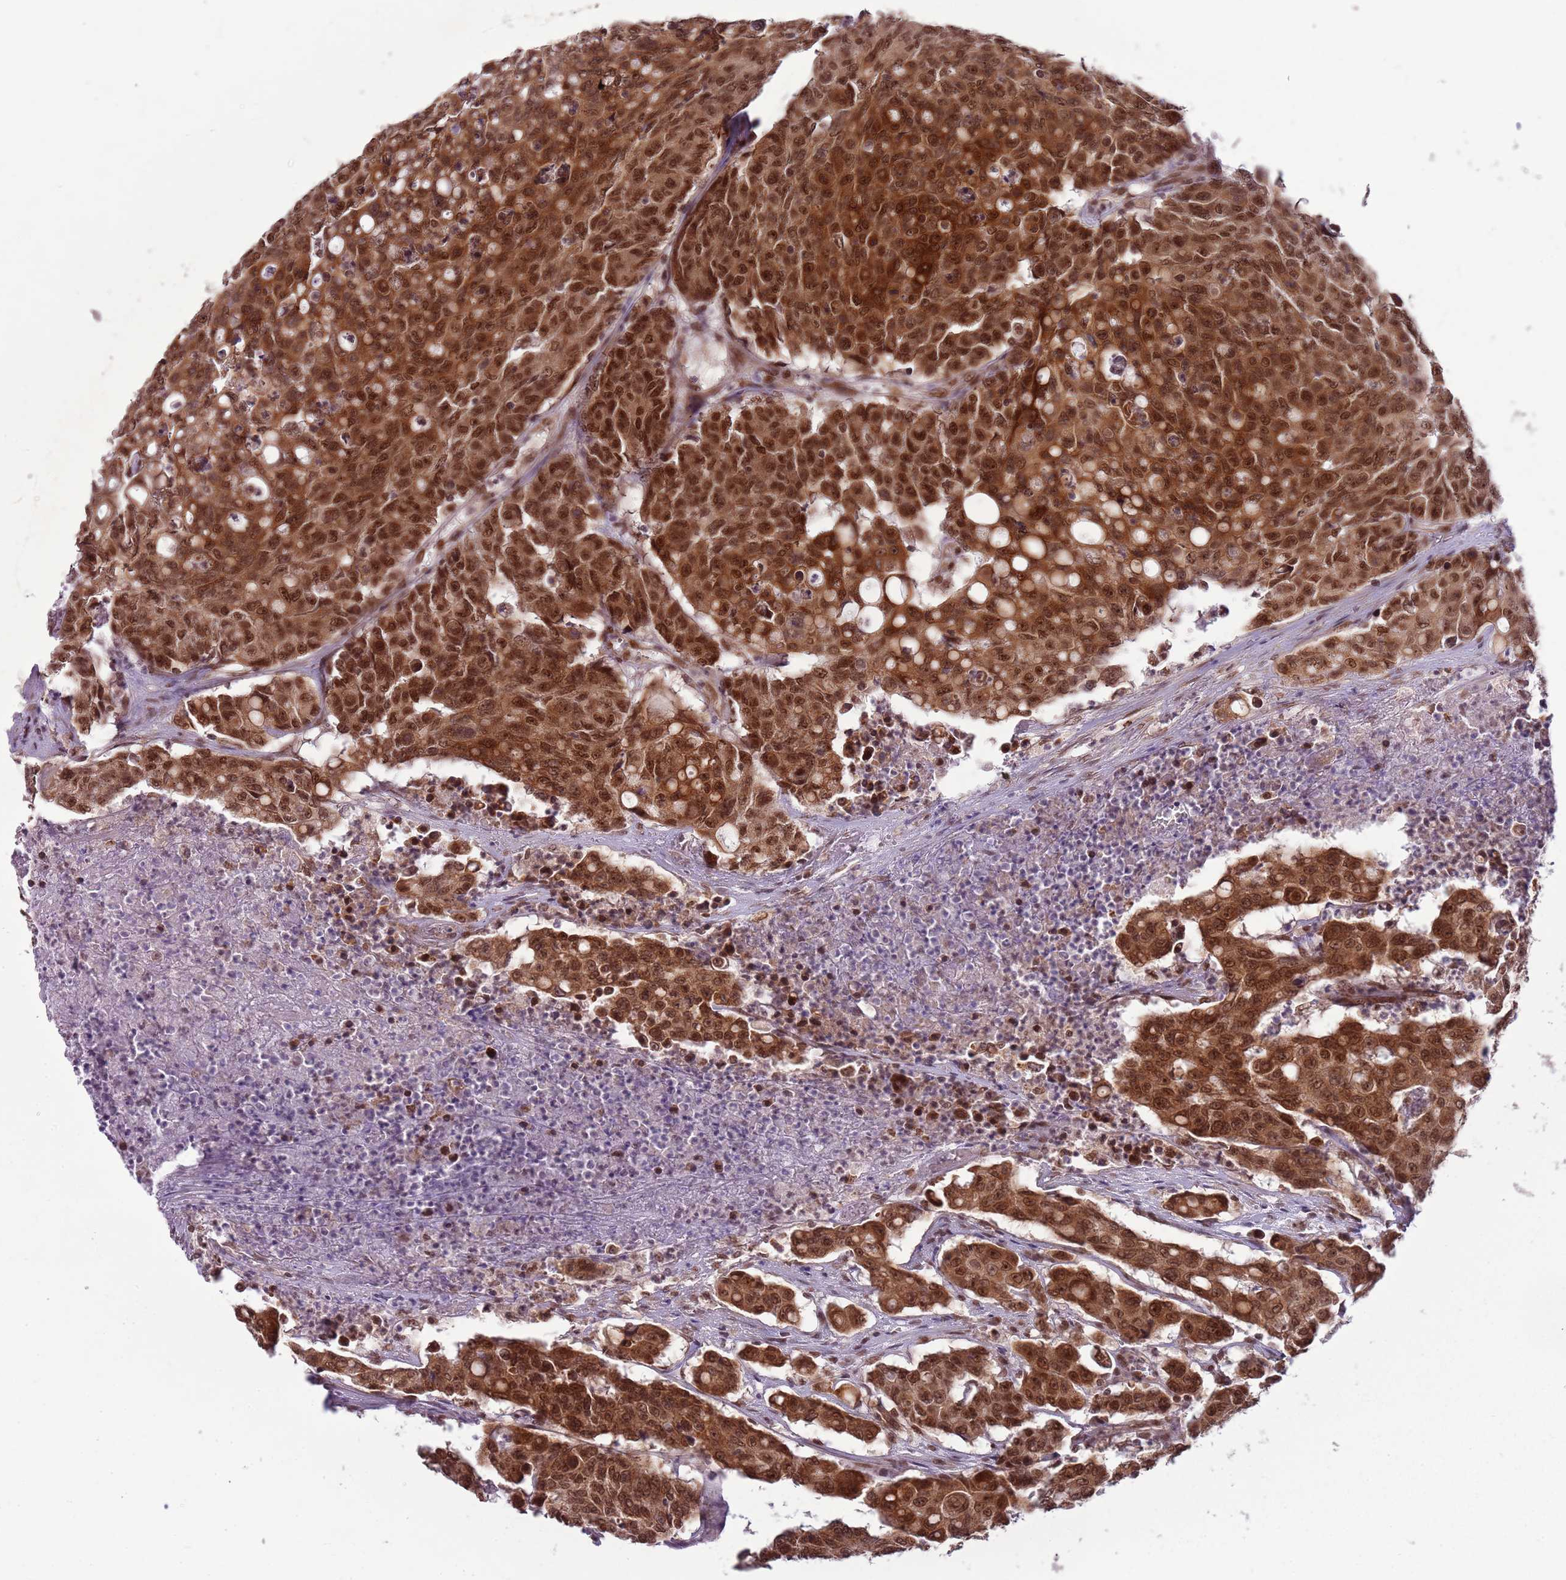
{"staining": {"intensity": "strong", "quantity": ">75%", "location": "cytoplasmic/membranous,nuclear"}, "tissue": "colorectal cancer", "cell_type": "Tumor cells", "image_type": "cancer", "snomed": [{"axis": "morphology", "description": "Adenocarcinoma, NOS"}, {"axis": "topography", "description": "Colon"}], "caption": "High-magnification brightfield microscopy of colorectal cancer (adenocarcinoma) stained with DAB (brown) and counterstained with hematoxylin (blue). tumor cells exhibit strong cytoplasmic/membranous and nuclear expression is present in about>75% of cells.", "gene": "FAM120AOS", "patient": {"sex": "male", "age": 51}}